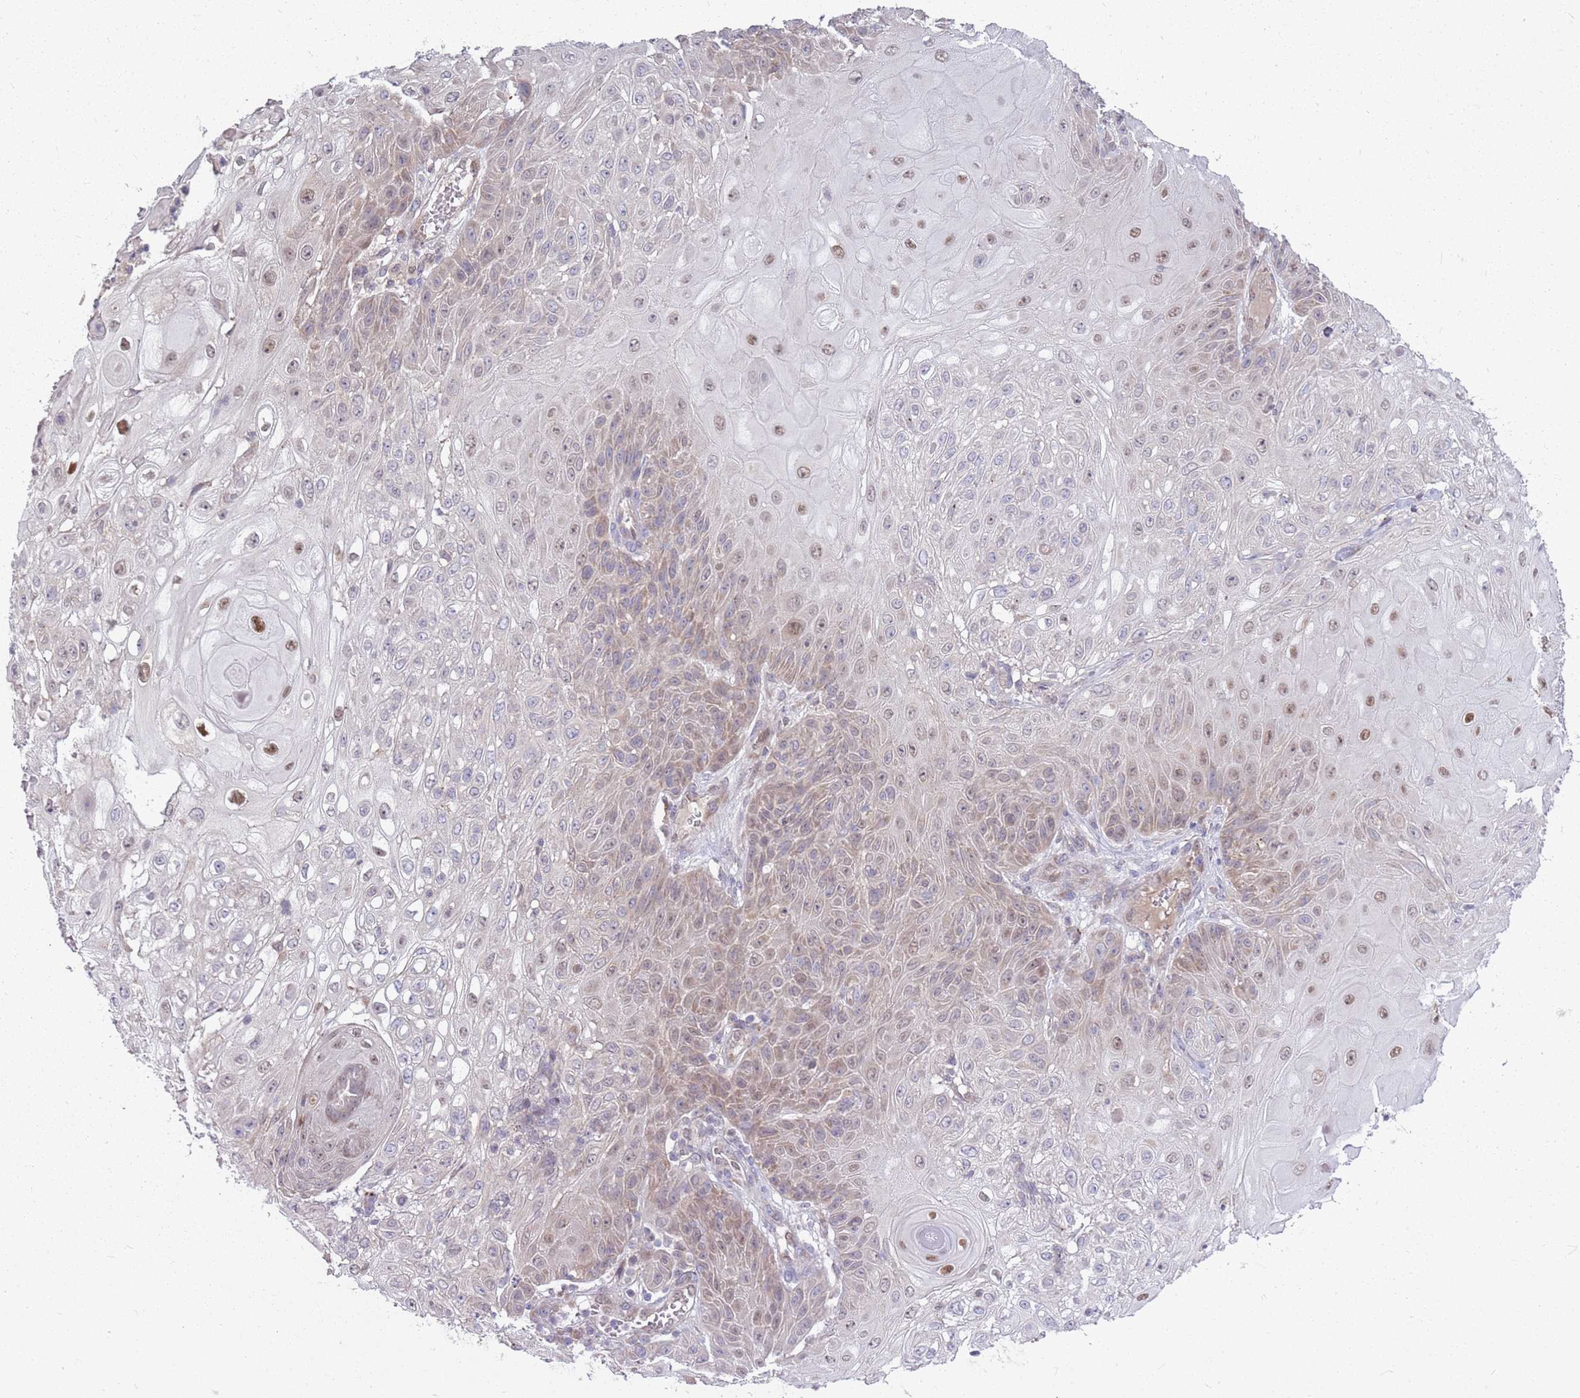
{"staining": {"intensity": "moderate", "quantity": ">75%", "location": "nuclear"}, "tissue": "skin cancer", "cell_type": "Tumor cells", "image_type": "cancer", "snomed": [{"axis": "morphology", "description": "Normal tissue, NOS"}, {"axis": "morphology", "description": "Squamous cell carcinoma, NOS"}, {"axis": "topography", "description": "Skin"}, {"axis": "topography", "description": "Cartilage tissue"}], "caption": "Immunohistochemical staining of squamous cell carcinoma (skin) exhibits medium levels of moderate nuclear protein positivity in approximately >75% of tumor cells.", "gene": "PPP1R27", "patient": {"sex": "female", "age": 79}}